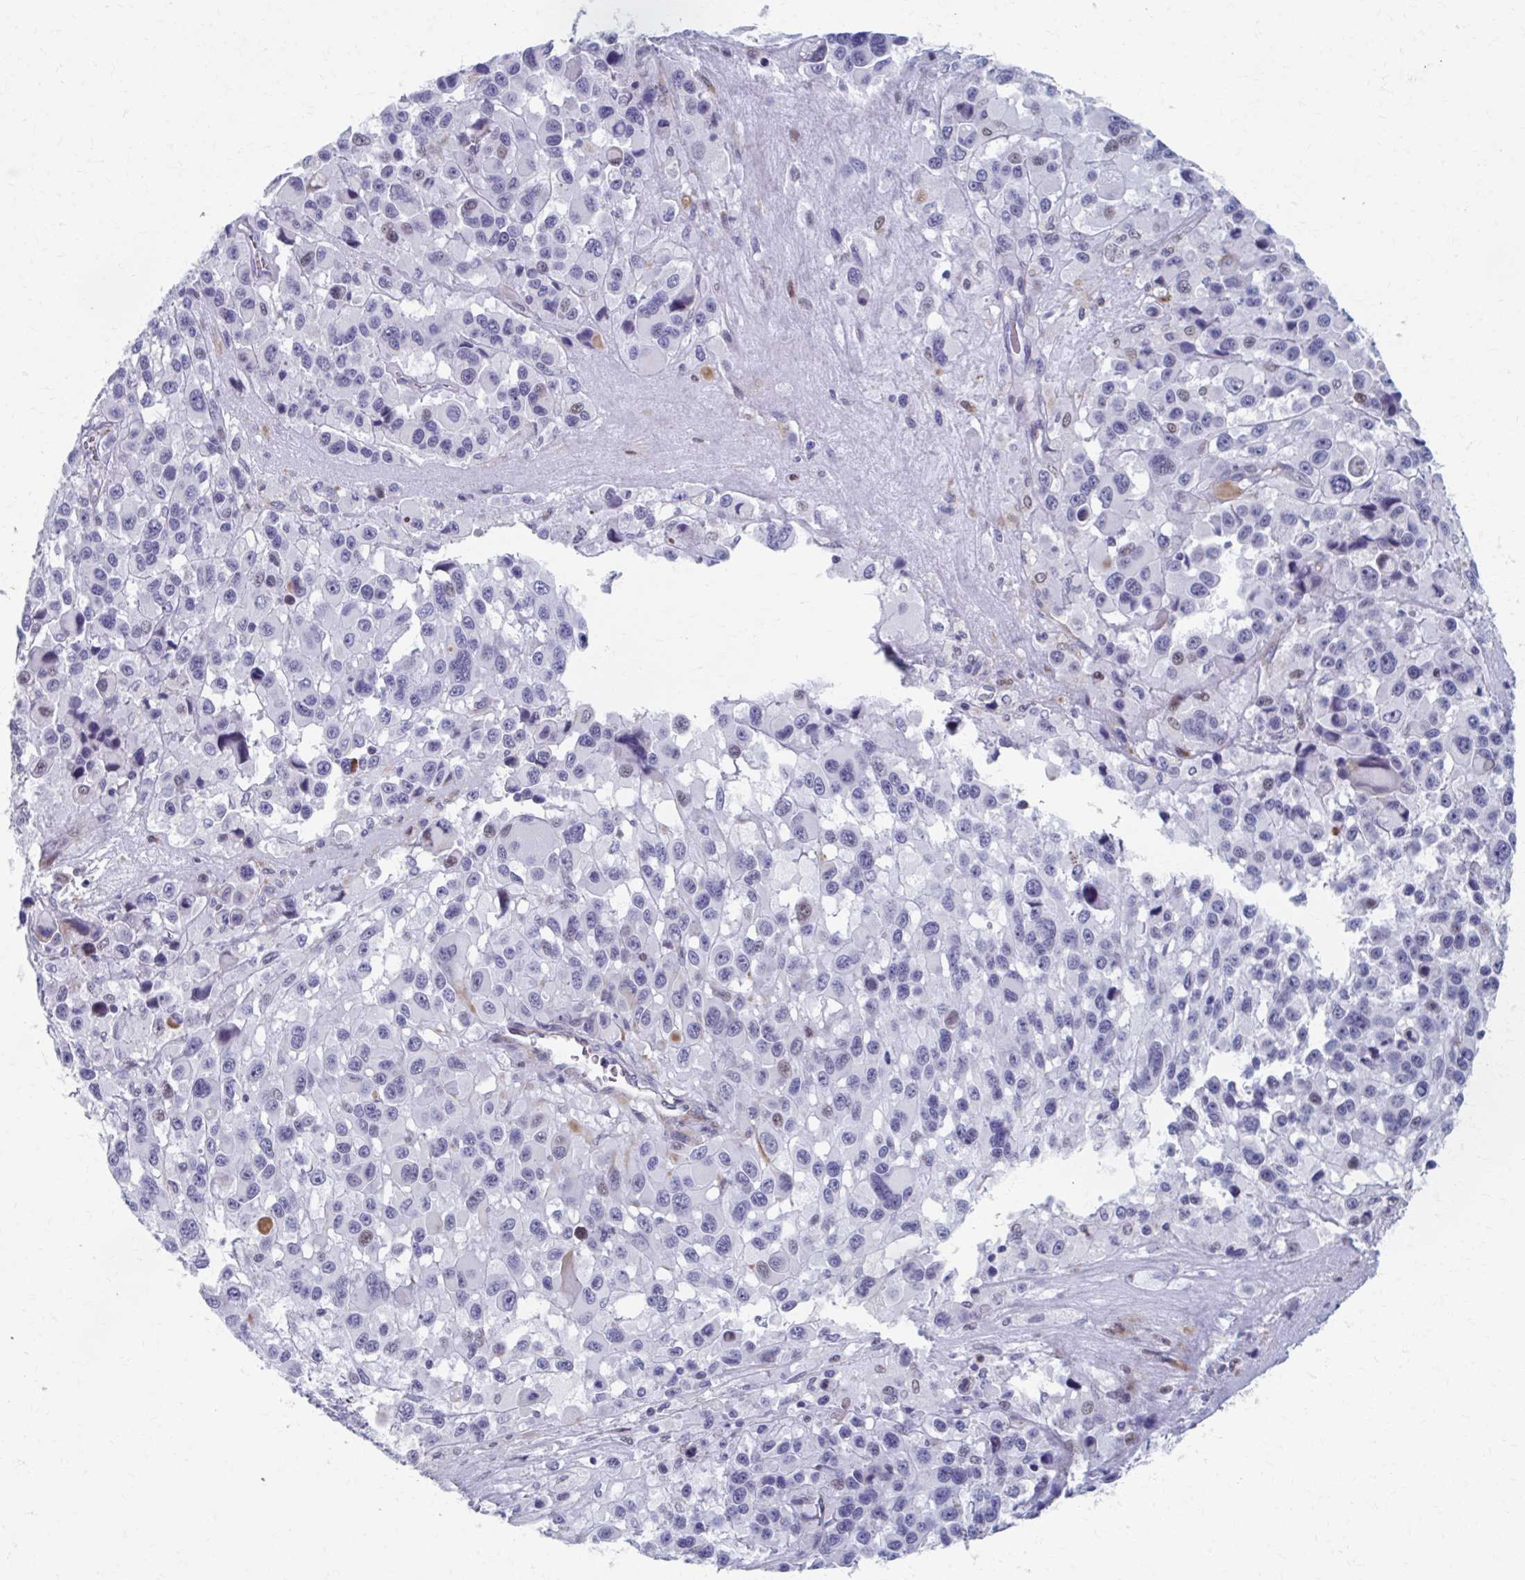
{"staining": {"intensity": "moderate", "quantity": "<25%", "location": "nuclear"}, "tissue": "melanoma", "cell_type": "Tumor cells", "image_type": "cancer", "snomed": [{"axis": "morphology", "description": "Malignant melanoma, Metastatic site"}, {"axis": "topography", "description": "Lymph node"}], "caption": "Brown immunohistochemical staining in malignant melanoma (metastatic site) displays moderate nuclear positivity in about <25% of tumor cells.", "gene": "ABHD16B", "patient": {"sex": "female", "age": 65}}